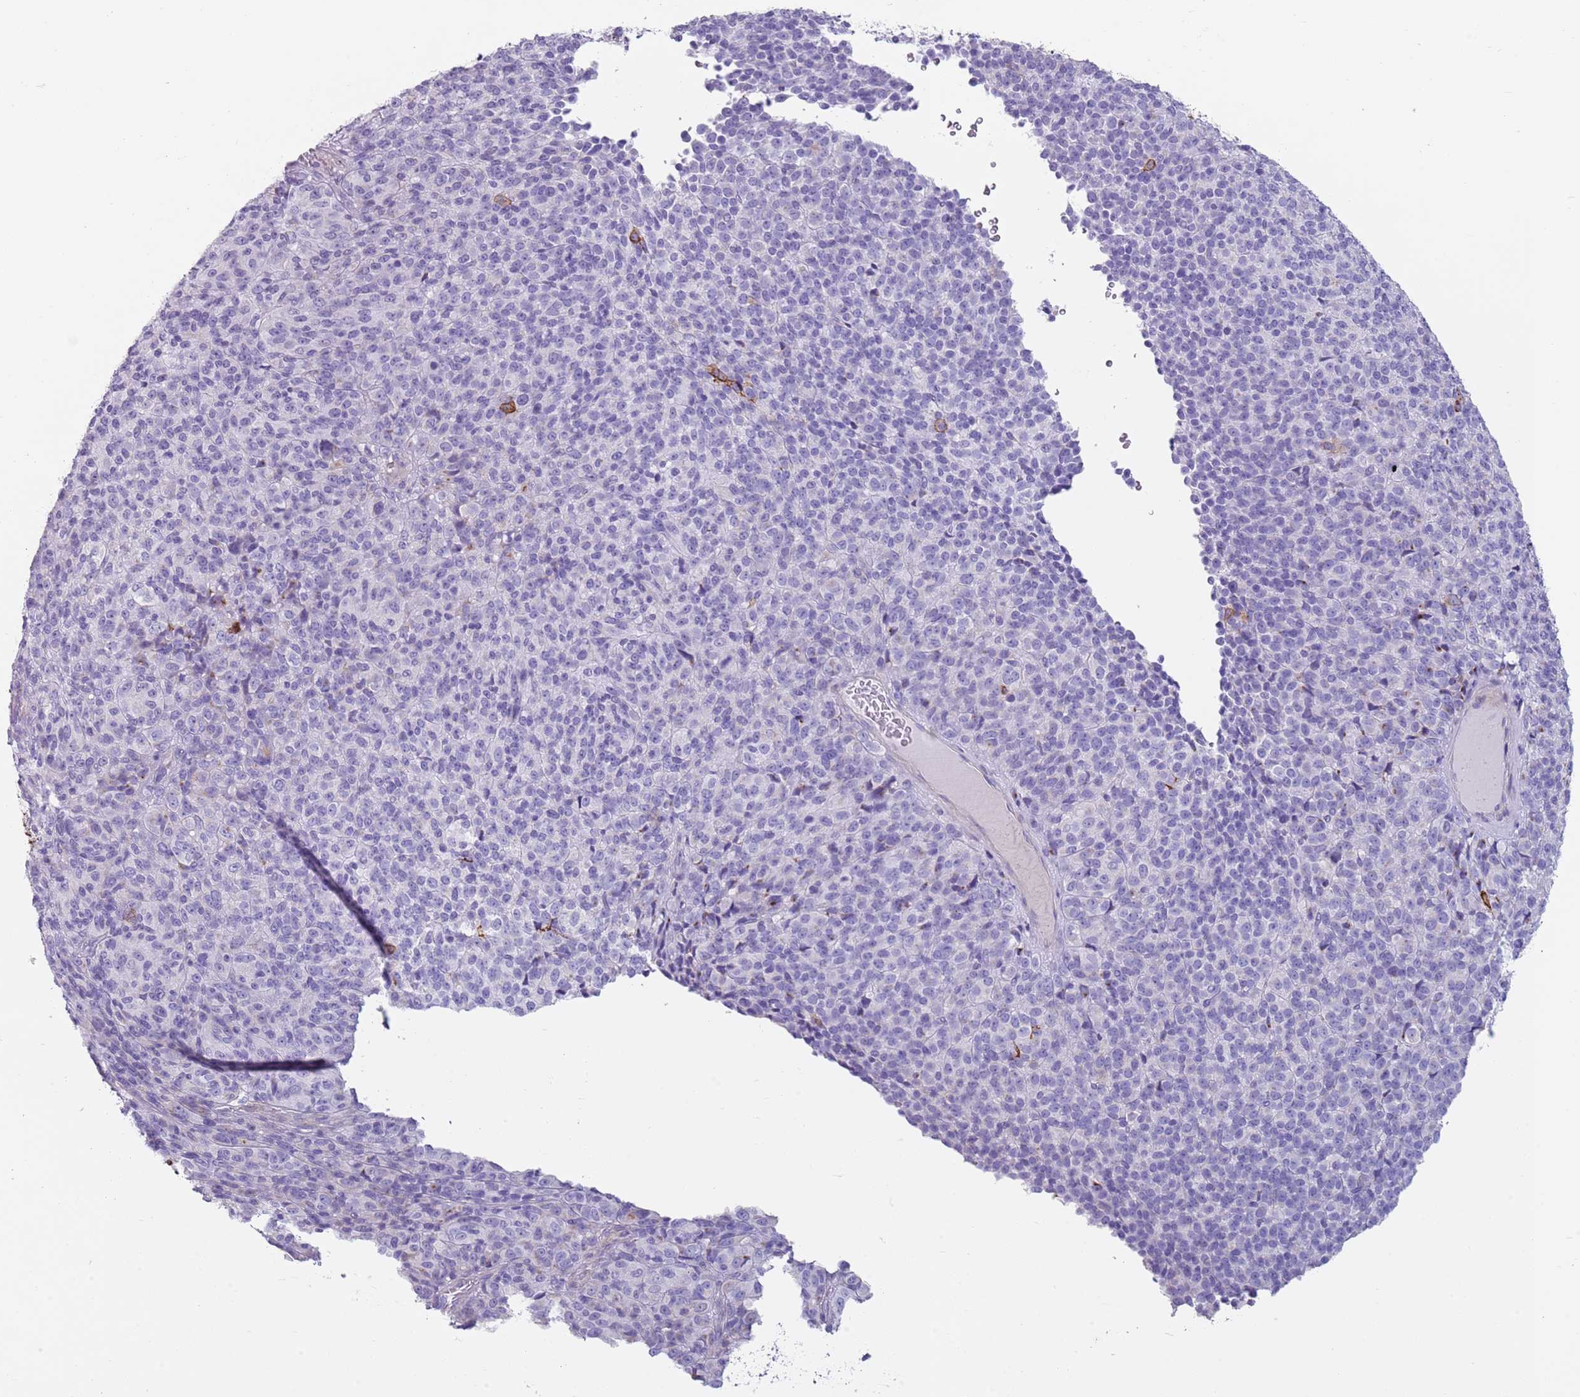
{"staining": {"intensity": "negative", "quantity": "none", "location": "none"}, "tissue": "melanoma", "cell_type": "Tumor cells", "image_type": "cancer", "snomed": [{"axis": "morphology", "description": "Malignant melanoma, Metastatic site"}, {"axis": "topography", "description": "Brain"}], "caption": "Immunohistochemistry of human malignant melanoma (metastatic site) reveals no staining in tumor cells.", "gene": "CD177", "patient": {"sex": "female", "age": 56}}